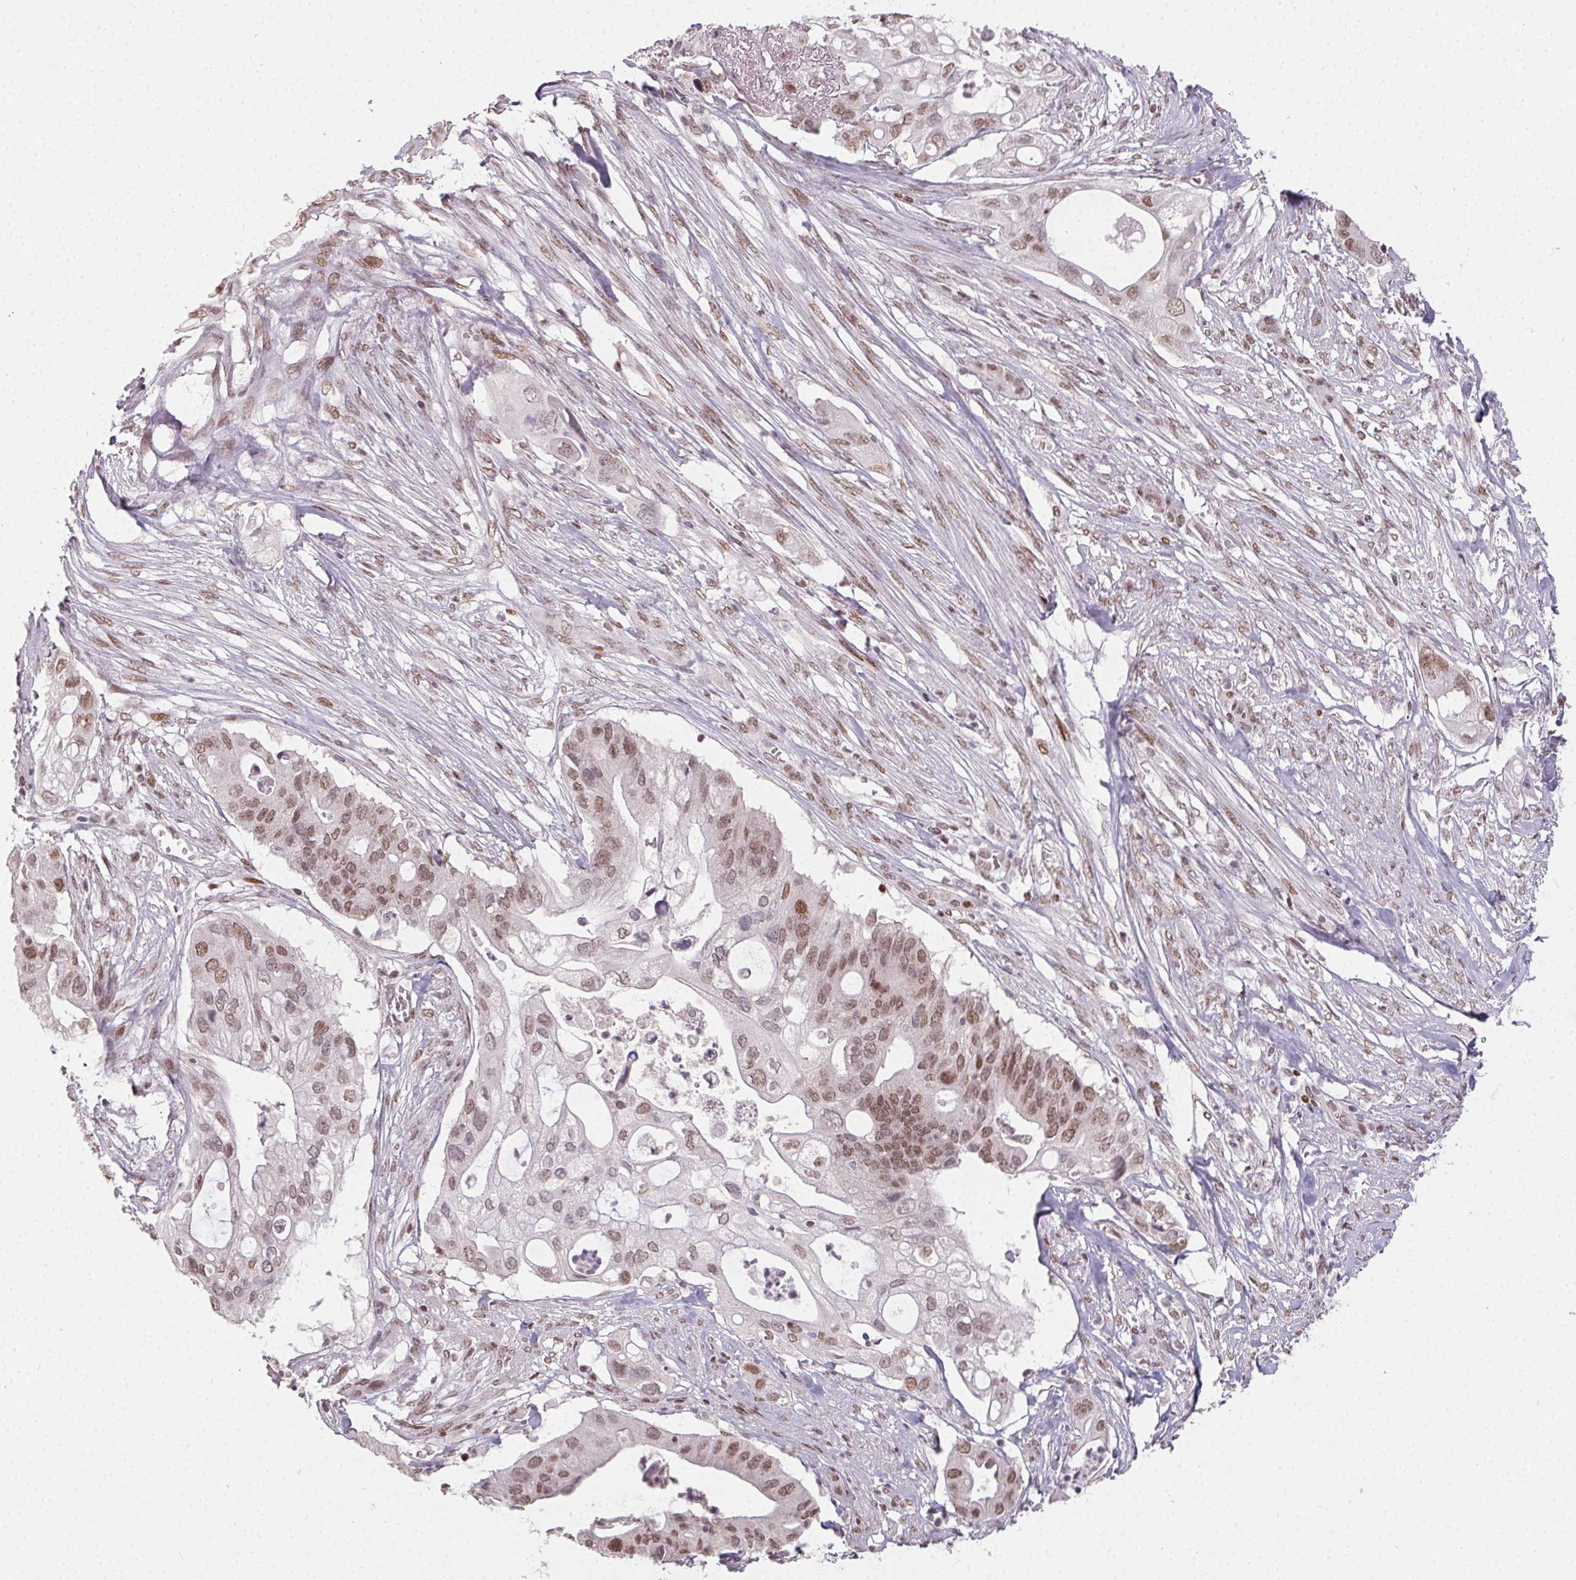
{"staining": {"intensity": "moderate", "quantity": ">75%", "location": "nuclear"}, "tissue": "pancreatic cancer", "cell_type": "Tumor cells", "image_type": "cancer", "snomed": [{"axis": "morphology", "description": "Adenocarcinoma, NOS"}, {"axis": "topography", "description": "Pancreas"}], "caption": "Adenocarcinoma (pancreatic) was stained to show a protein in brown. There is medium levels of moderate nuclear positivity in approximately >75% of tumor cells.", "gene": "KMT2A", "patient": {"sex": "female", "age": 72}}